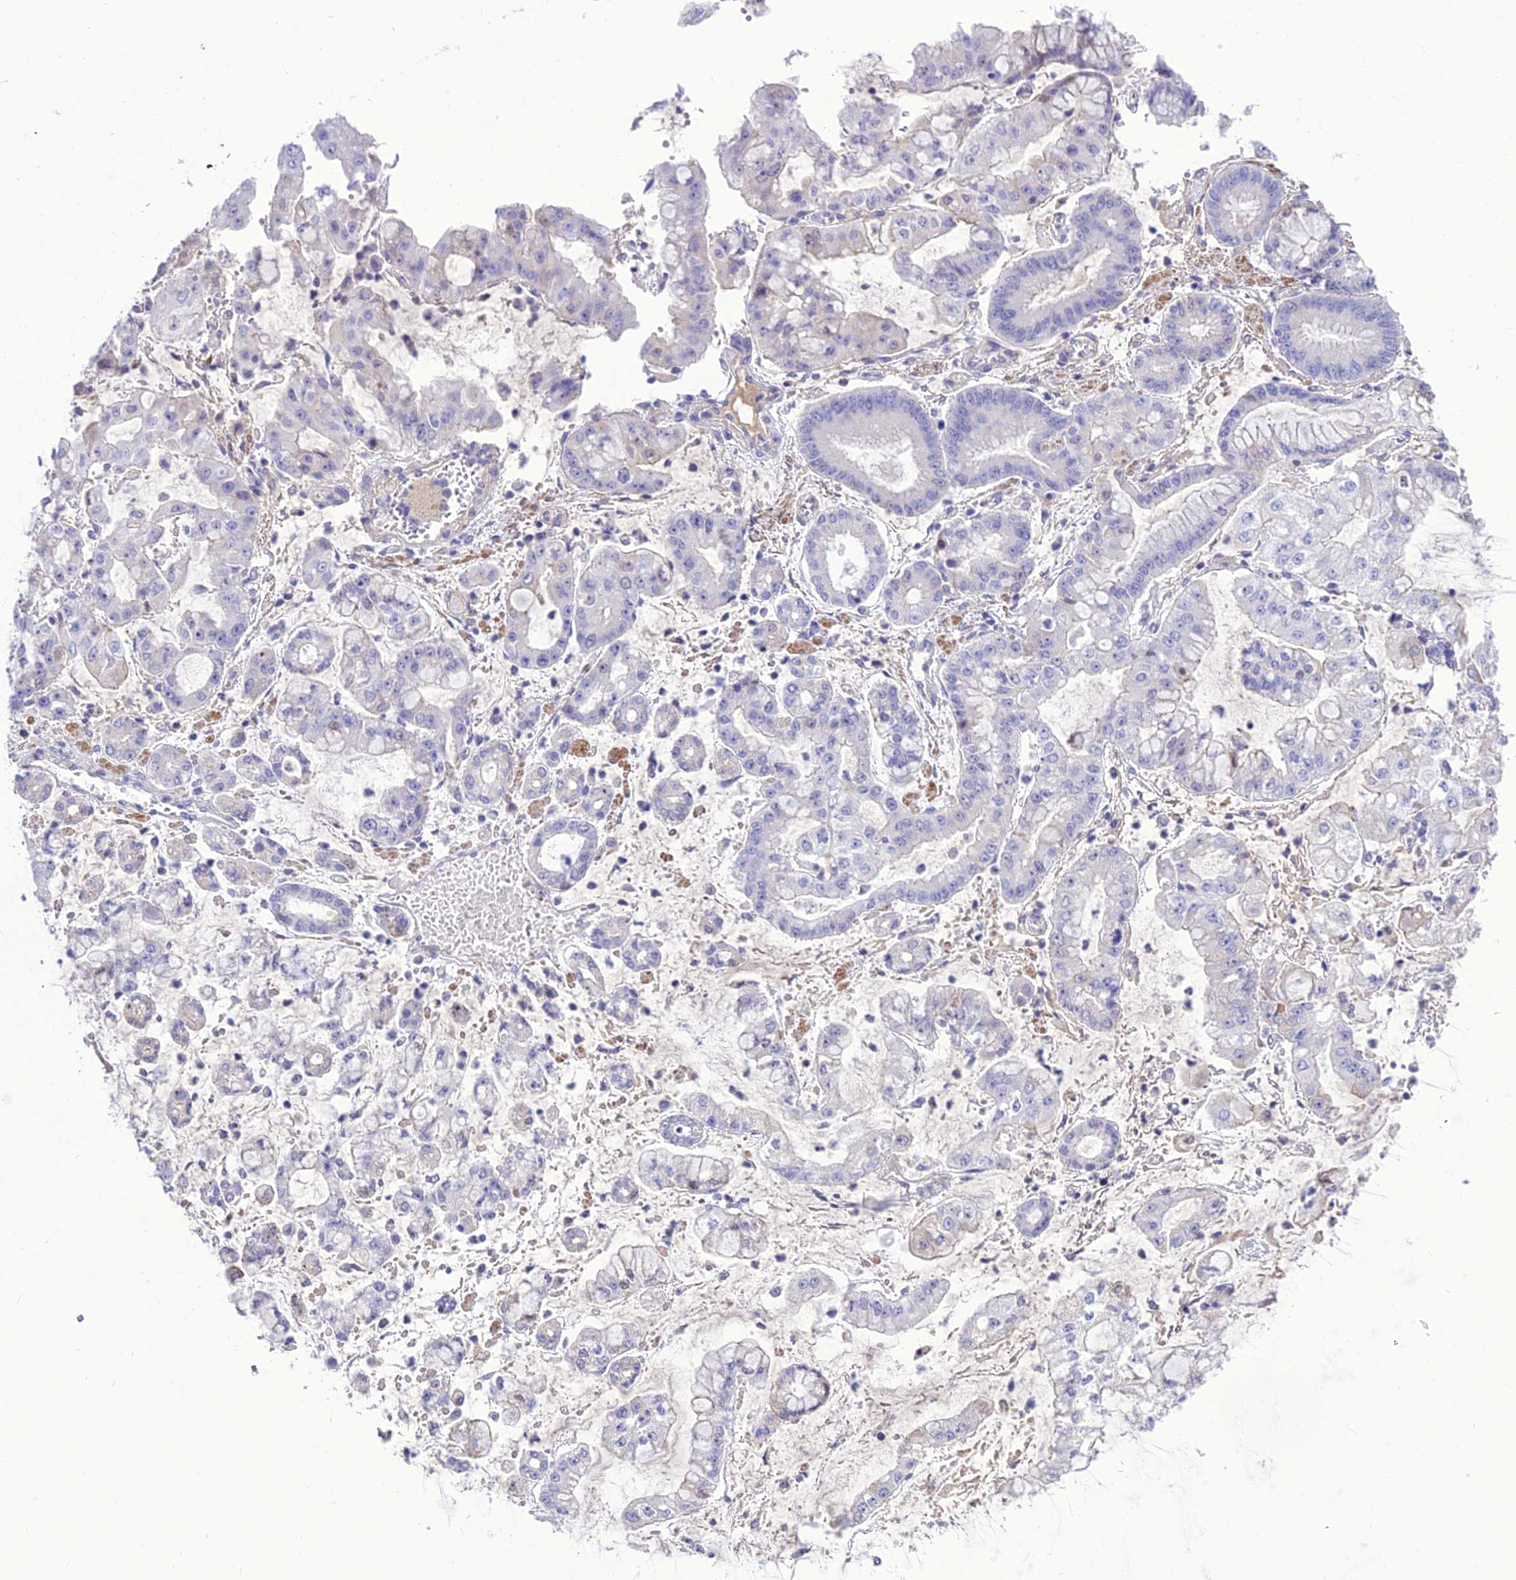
{"staining": {"intensity": "negative", "quantity": "none", "location": "none"}, "tissue": "stomach cancer", "cell_type": "Tumor cells", "image_type": "cancer", "snomed": [{"axis": "morphology", "description": "Adenocarcinoma, NOS"}, {"axis": "topography", "description": "Stomach"}], "caption": "Immunohistochemistry micrograph of neoplastic tissue: stomach cancer stained with DAB (3,3'-diaminobenzidine) exhibits no significant protein expression in tumor cells.", "gene": "TEKT3", "patient": {"sex": "male", "age": 76}}